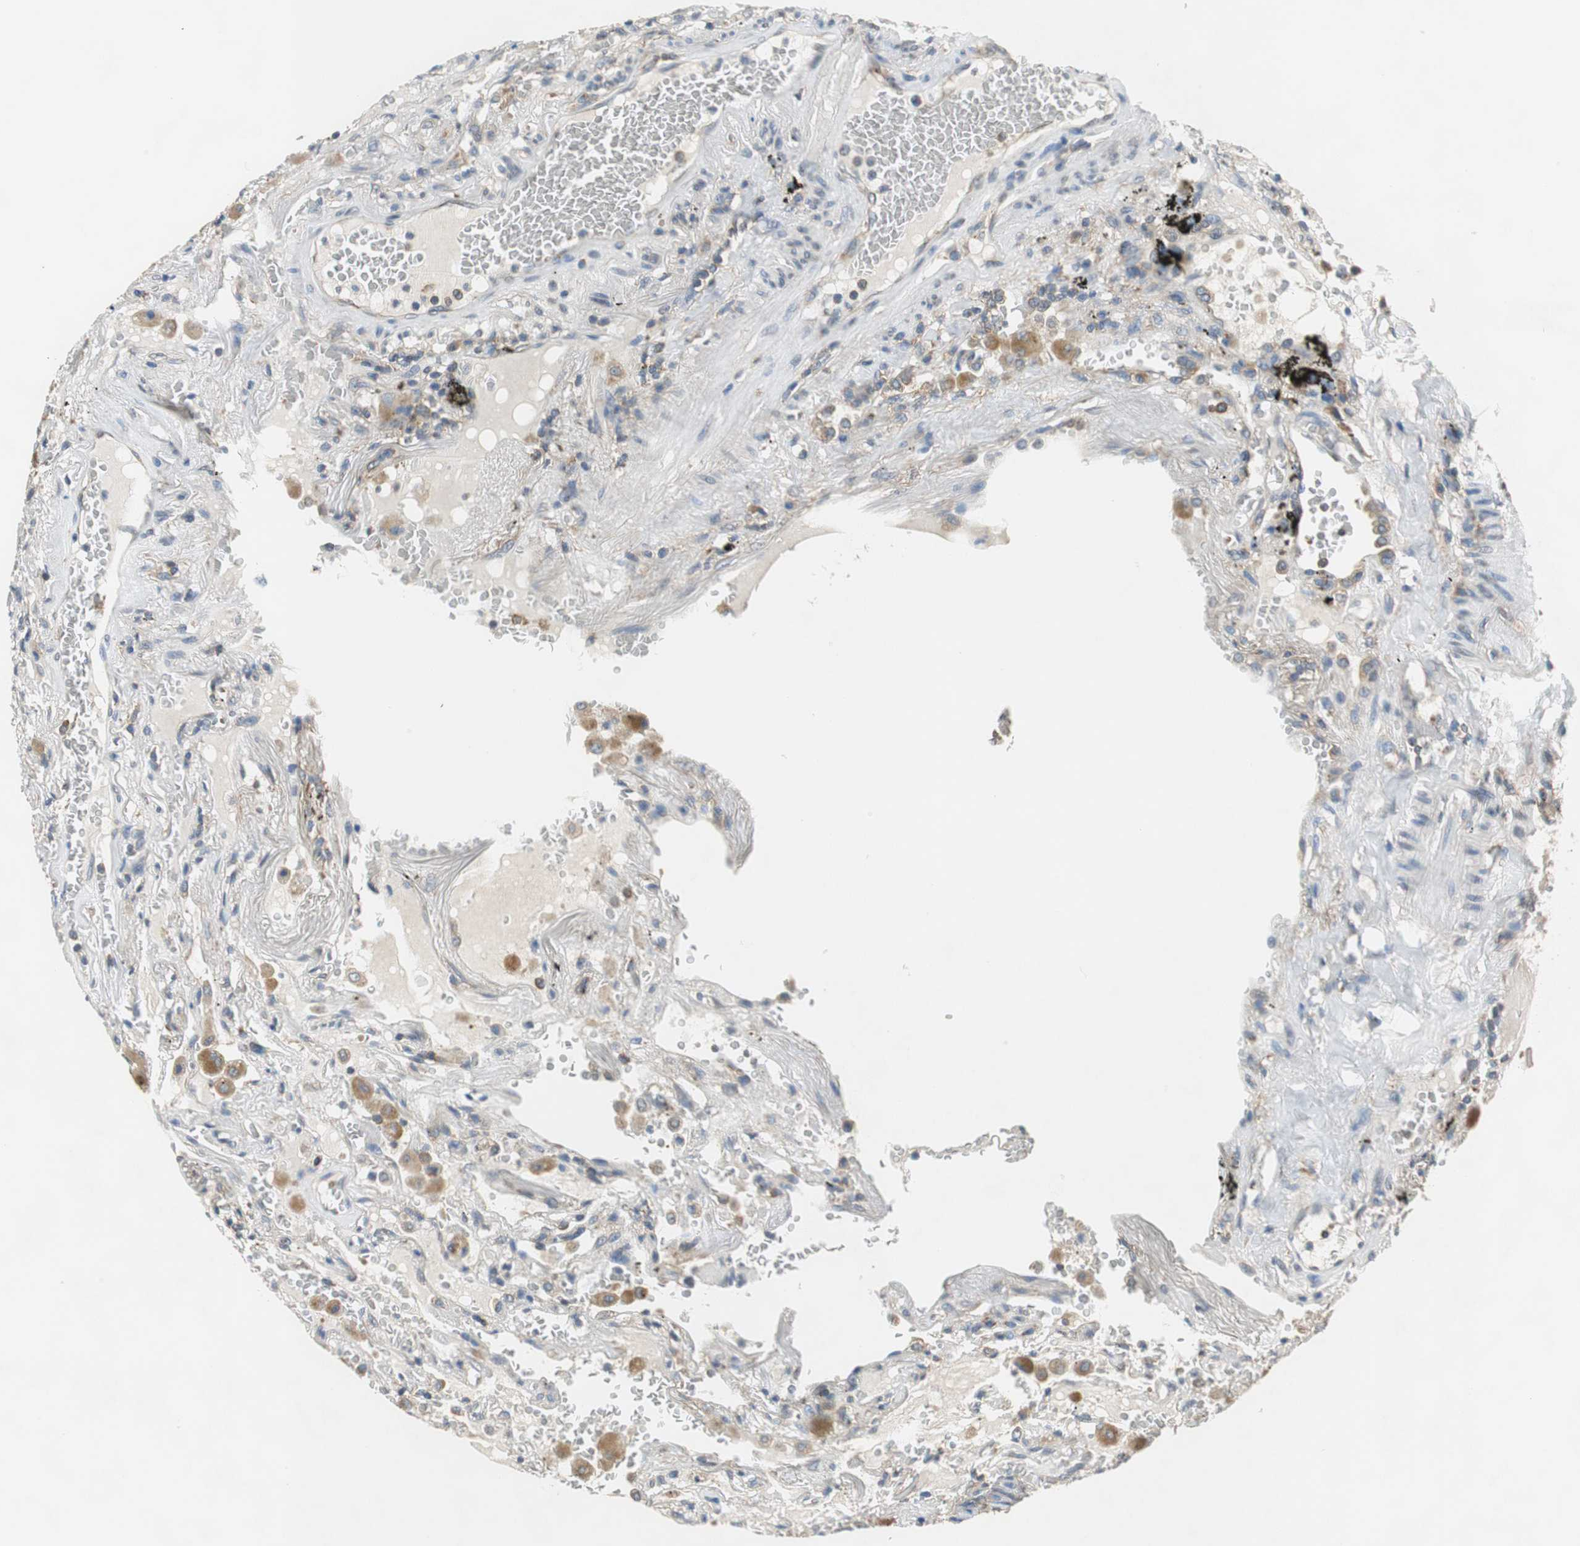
{"staining": {"intensity": "moderate", "quantity": ">75%", "location": "cytoplasmic/membranous"}, "tissue": "lung cancer", "cell_type": "Tumor cells", "image_type": "cancer", "snomed": [{"axis": "morphology", "description": "Squamous cell carcinoma, NOS"}, {"axis": "topography", "description": "Lung"}], "caption": "Protein analysis of lung cancer tissue shows moderate cytoplasmic/membranous staining in approximately >75% of tumor cells.", "gene": "CNOT3", "patient": {"sex": "male", "age": 57}}